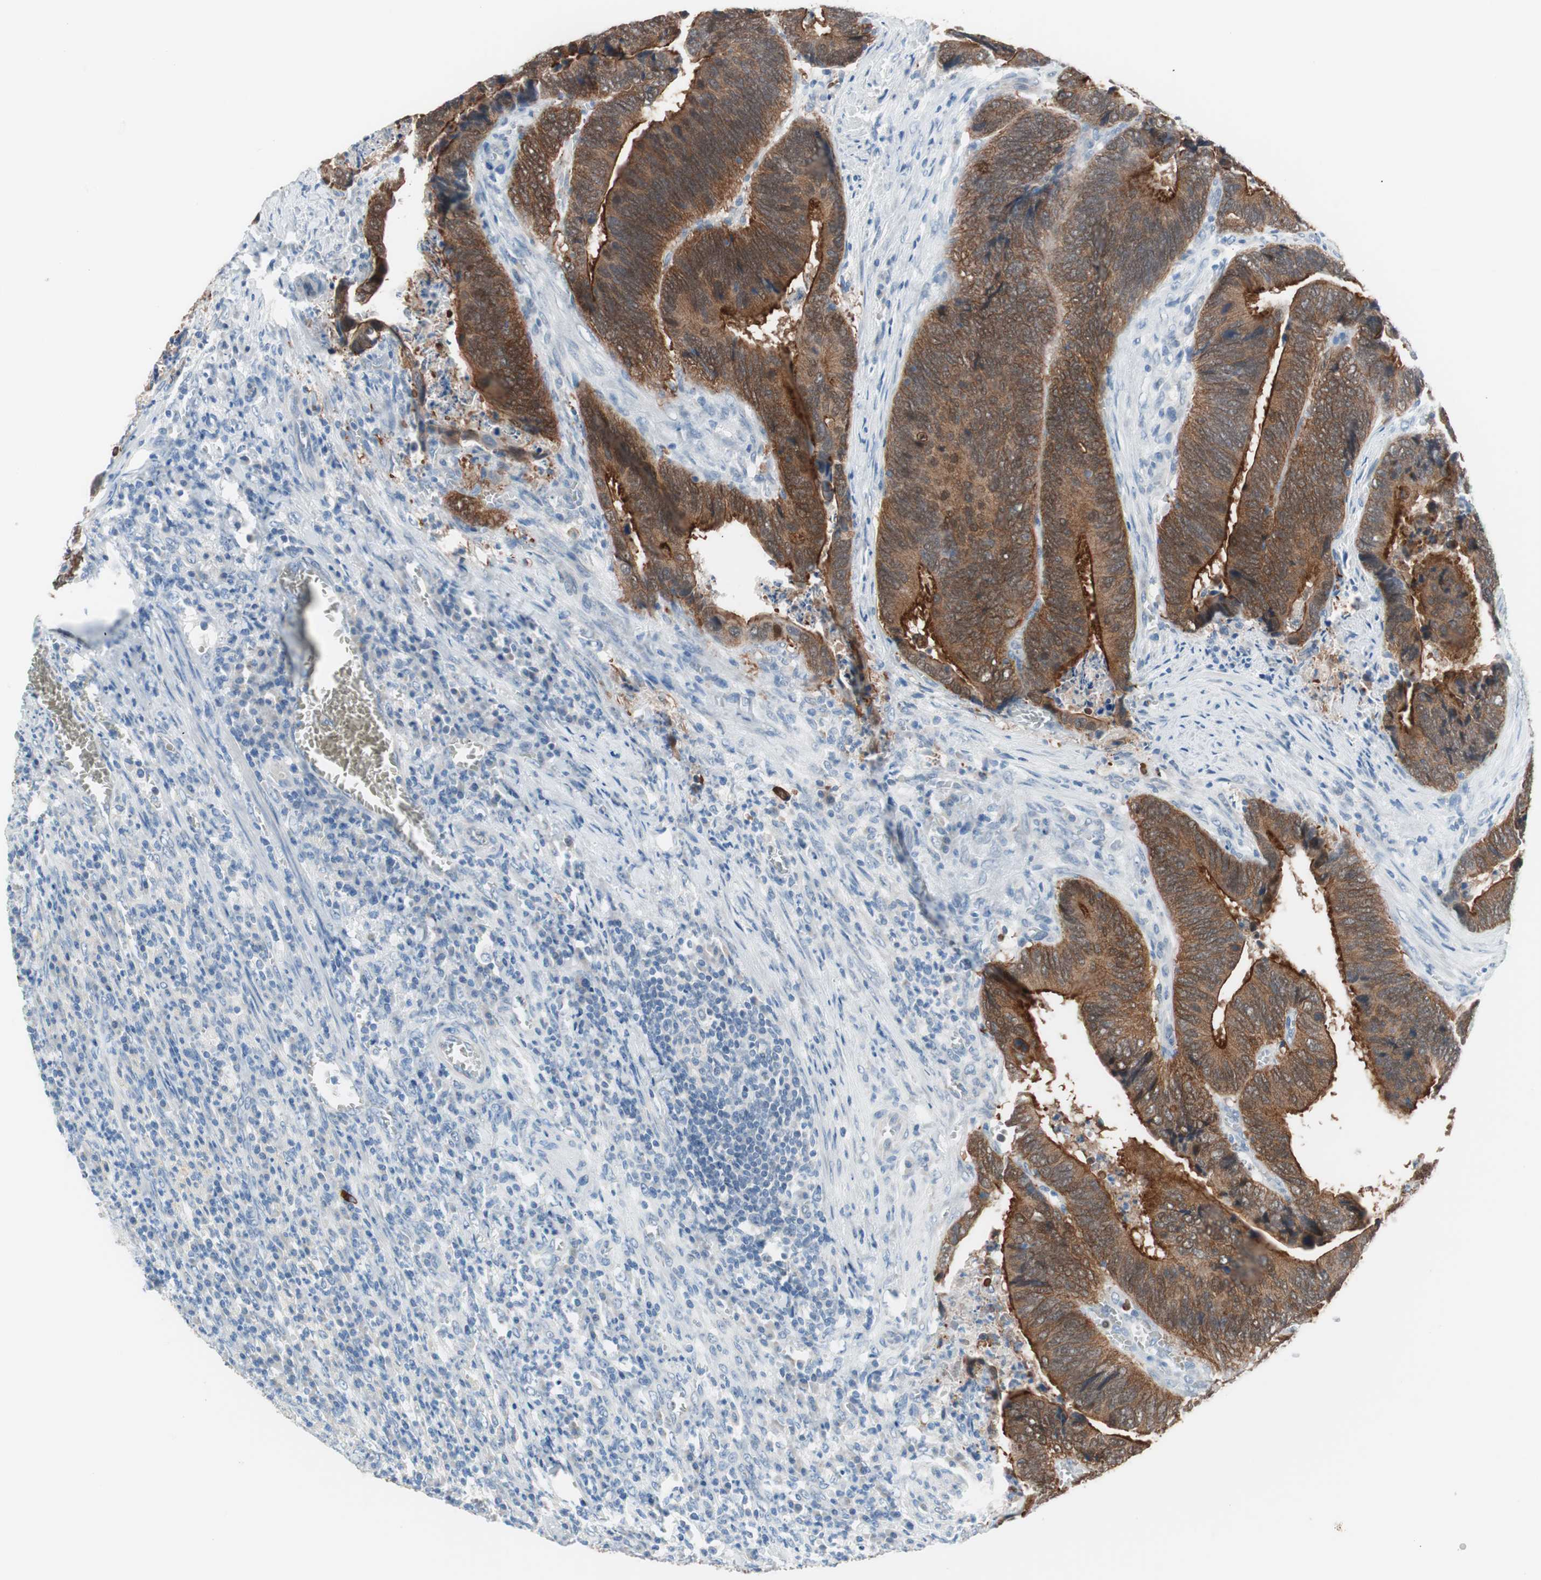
{"staining": {"intensity": "strong", "quantity": ">75%", "location": "cytoplasmic/membranous"}, "tissue": "colorectal cancer", "cell_type": "Tumor cells", "image_type": "cancer", "snomed": [{"axis": "morphology", "description": "Adenocarcinoma, NOS"}, {"axis": "topography", "description": "Colon"}], "caption": "Colorectal cancer was stained to show a protein in brown. There is high levels of strong cytoplasmic/membranous positivity in approximately >75% of tumor cells.", "gene": "VIL1", "patient": {"sex": "male", "age": 72}}